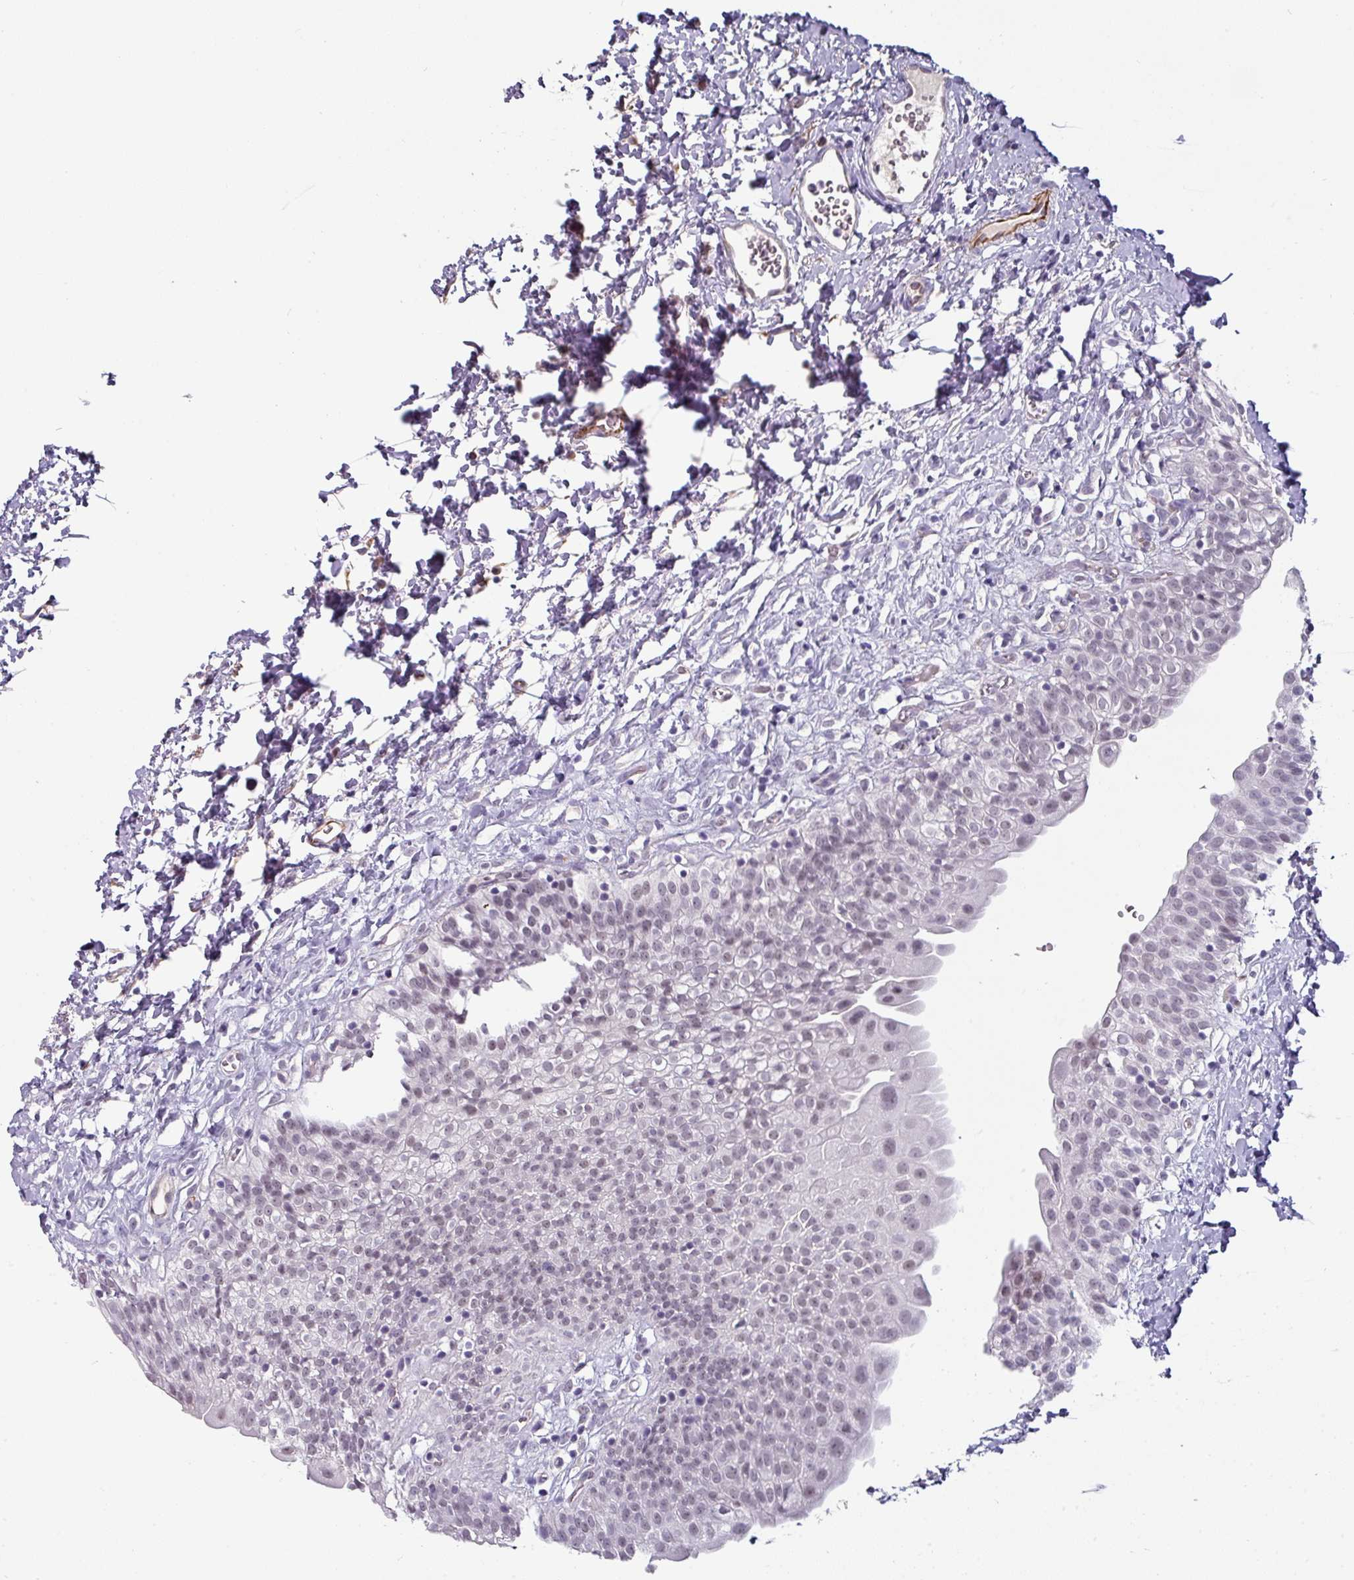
{"staining": {"intensity": "negative", "quantity": "none", "location": "none"}, "tissue": "urinary bladder", "cell_type": "Urothelial cells", "image_type": "normal", "snomed": [{"axis": "morphology", "description": "Normal tissue, NOS"}, {"axis": "topography", "description": "Urinary bladder"}], "caption": "DAB (3,3'-diaminobenzidine) immunohistochemical staining of unremarkable urinary bladder demonstrates no significant staining in urothelial cells. (Stains: DAB immunohistochemistry with hematoxylin counter stain, Microscopy: brightfield microscopy at high magnification).", "gene": "EYA3", "patient": {"sex": "male", "age": 51}}